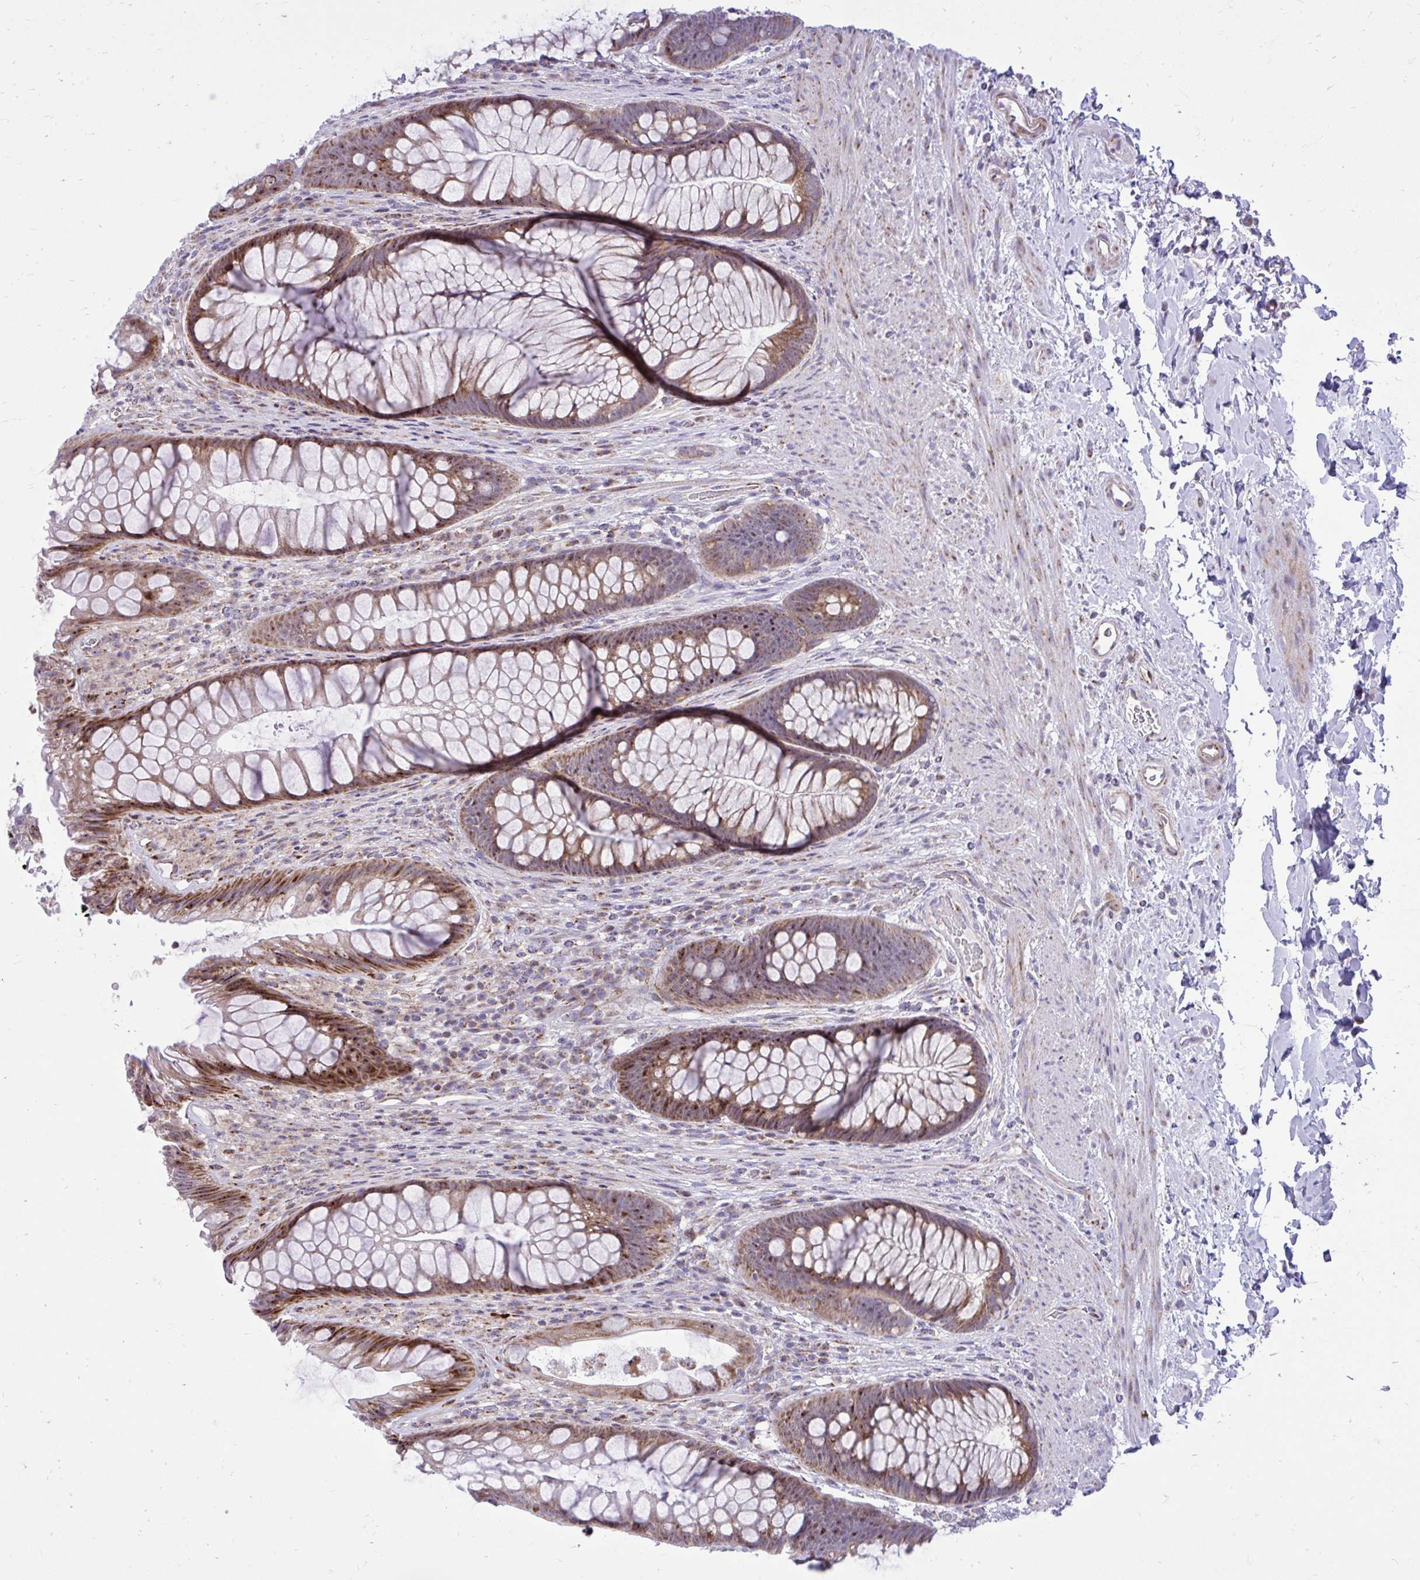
{"staining": {"intensity": "moderate", "quantity": ">75%", "location": "cytoplasmic/membranous,nuclear"}, "tissue": "rectum", "cell_type": "Glandular cells", "image_type": "normal", "snomed": [{"axis": "morphology", "description": "Normal tissue, NOS"}, {"axis": "topography", "description": "Rectum"}], "caption": "Glandular cells reveal medium levels of moderate cytoplasmic/membranous,nuclear expression in approximately >75% of cells in benign rectum. (brown staining indicates protein expression, while blue staining denotes nuclei).", "gene": "GPRIN3", "patient": {"sex": "male", "age": 53}}